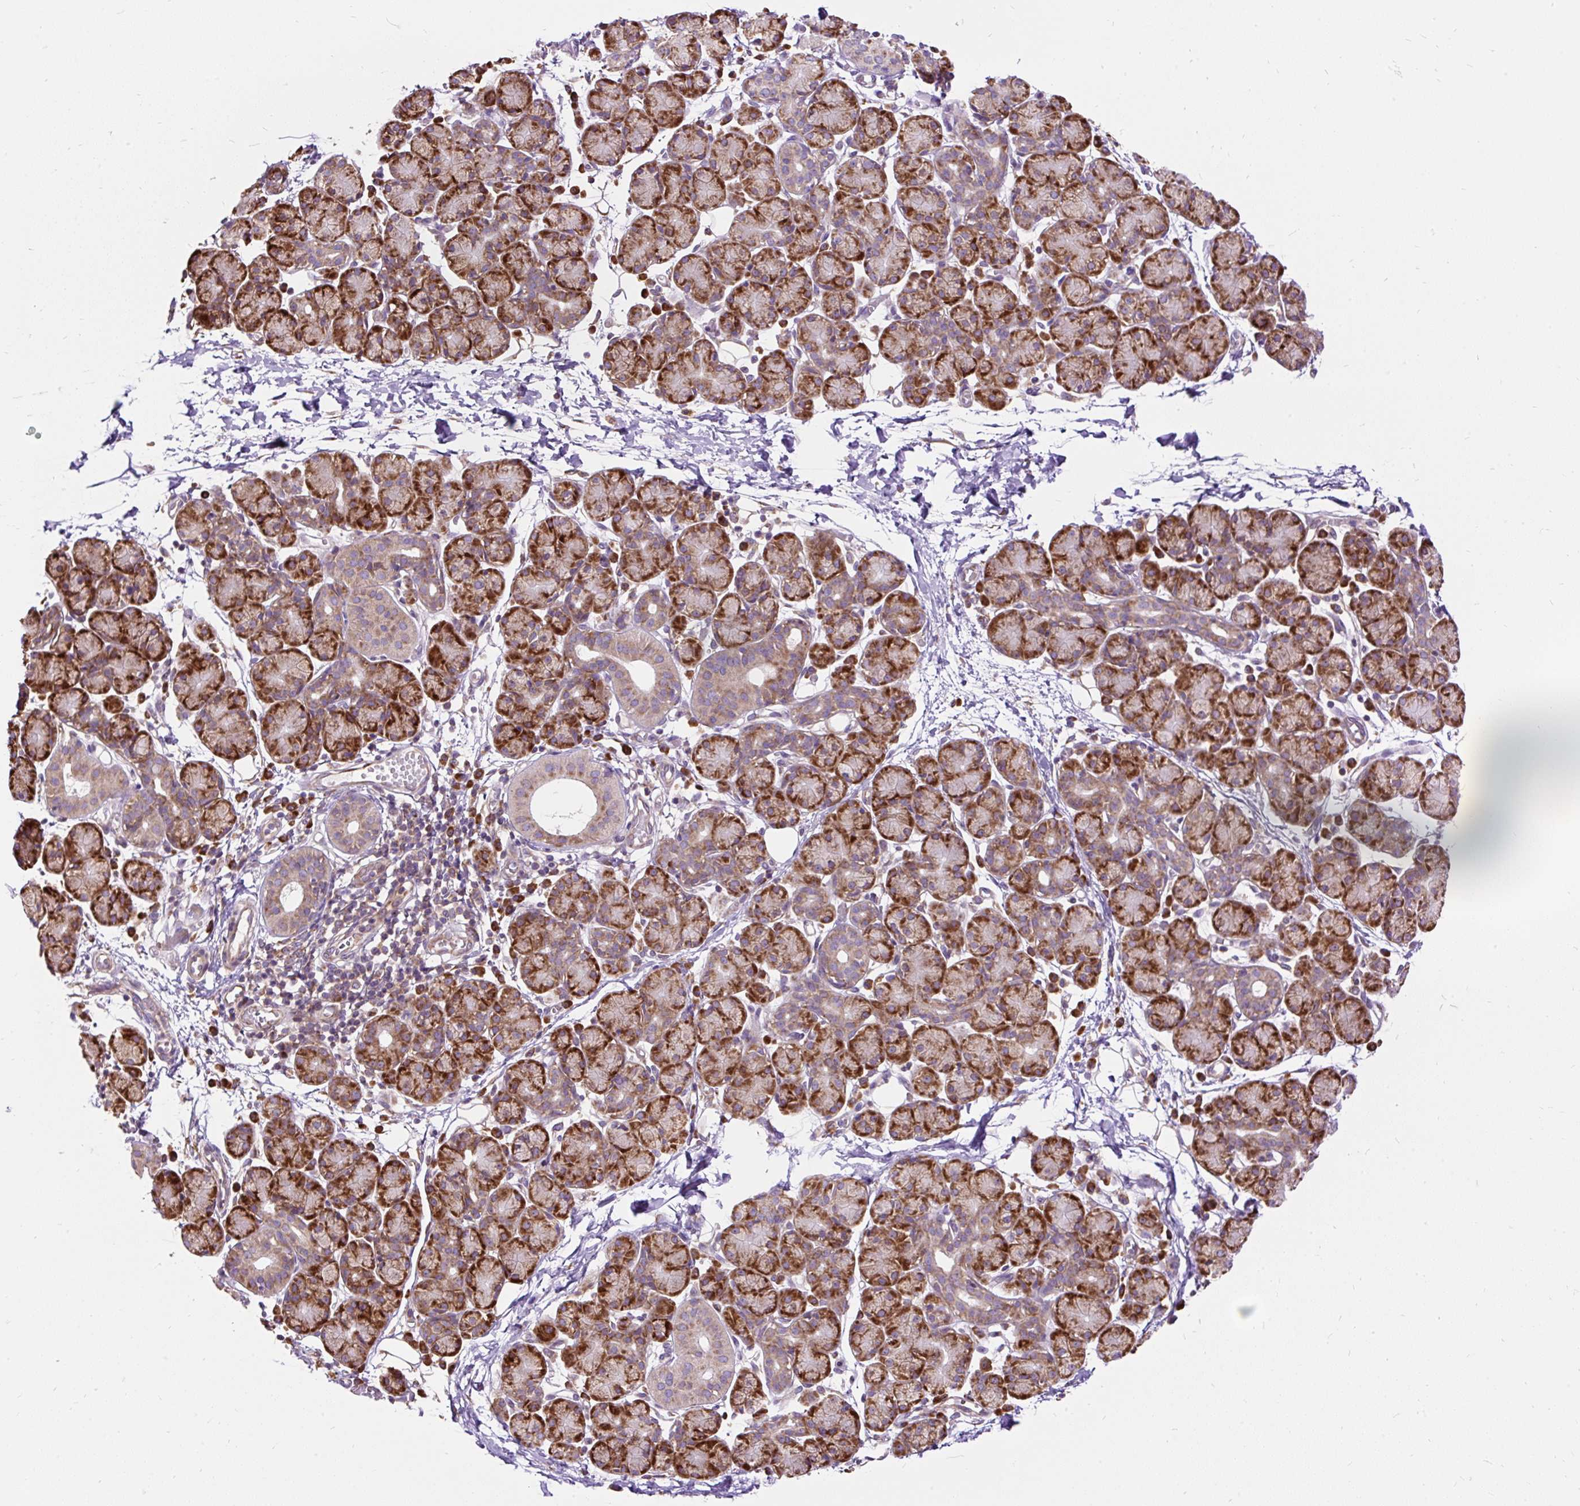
{"staining": {"intensity": "moderate", "quantity": ">75%", "location": "cytoplasmic/membranous"}, "tissue": "salivary gland", "cell_type": "Glandular cells", "image_type": "normal", "snomed": [{"axis": "morphology", "description": "Normal tissue, NOS"}, {"axis": "morphology", "description": "Inflammation, NOS"}, {"axis": "topography", "description": "Lymph node"}, {"axis": "topography", "description": "Salivary gland"}], "caption": "IHC (DAB (3,3'-diaminobenzidine)) staining of normal human salivary gland reveals moderate cytoplasmic/membranous protein staining in approximately >75% of glandular cells. Nuclei are stained in blue.", "gene": "RPS5", "patient": {"sex": "male", "age": 3}}